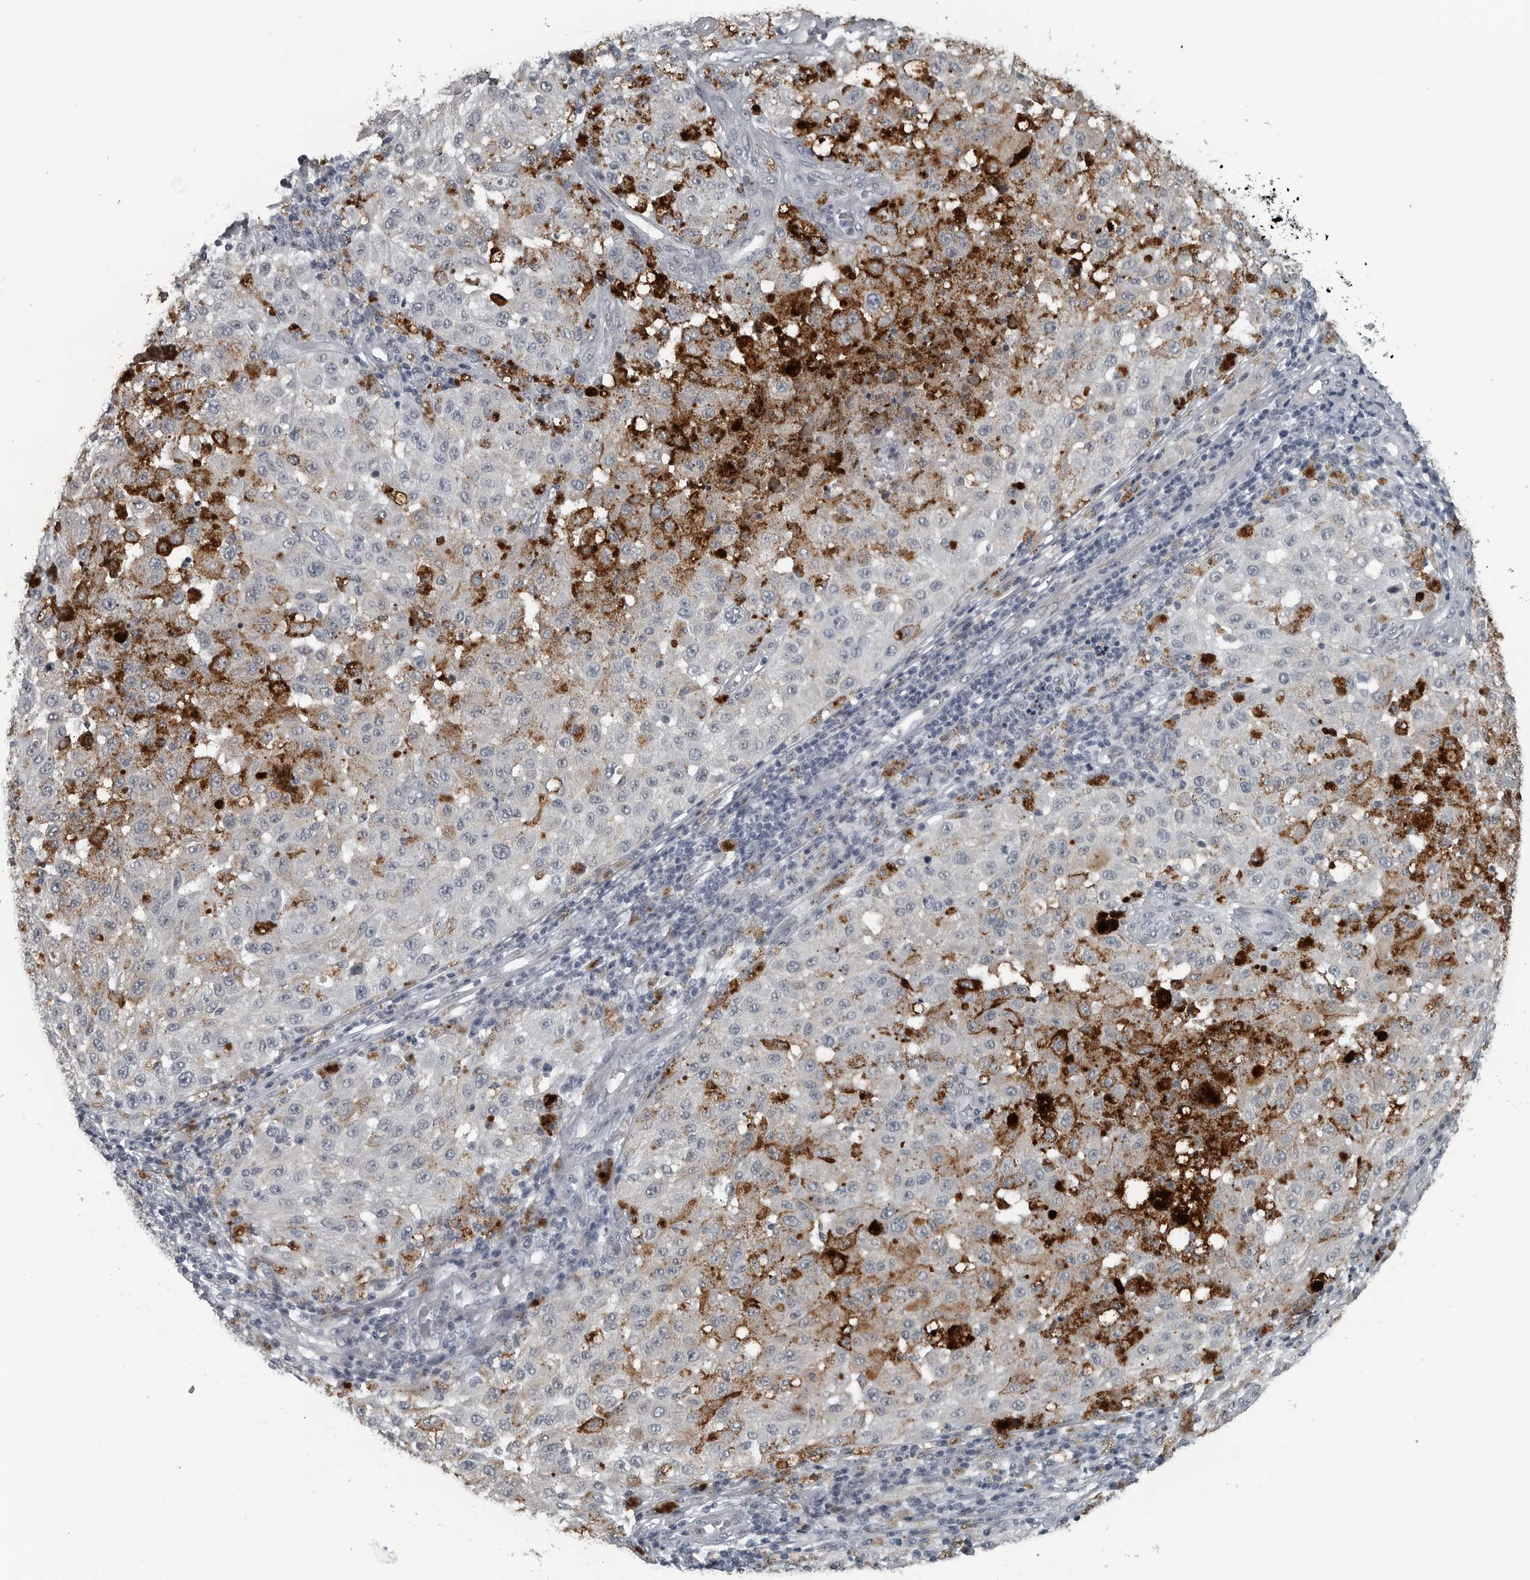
{"staining": {"intensity": "negative", "quantity": "none", "location": "none"}, "tissue": "melanoma", "cell_type": "Tumor cells", "image_type": "cancer", "snomed": [{"axis": "morphology", "description": "Malignant melanoma, NOS"}, {"axis": "topography", "description": "Skin"}], "caption": "Immunohistochemistry of malignant melanoma displays no positivity in tumor cells.", "gene": "DNAAF11", "patient": {"sex": "female", "age": 64}}